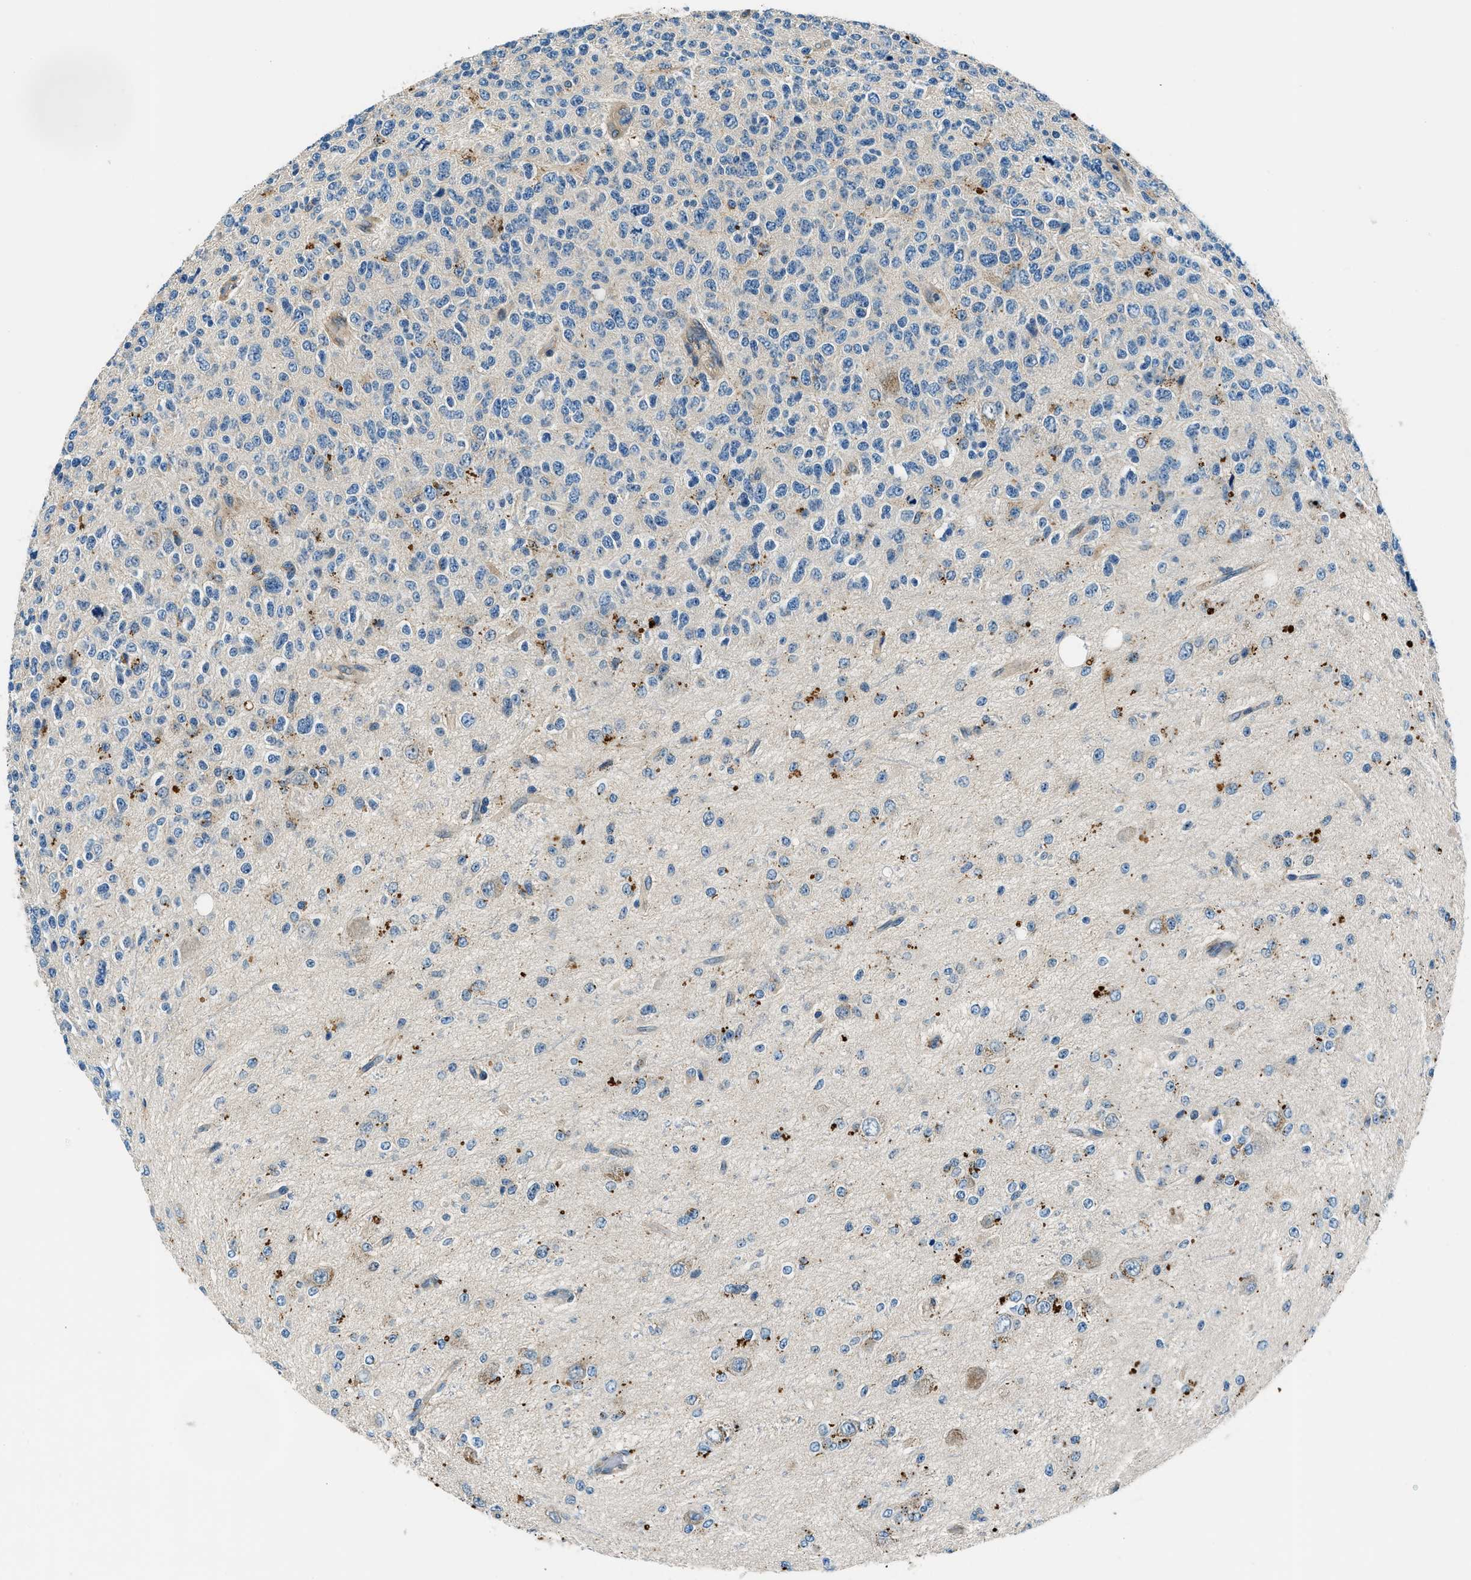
{"staining": {"intensity": "moderate", "quantity": "<25%", "location": "cytoplasmic/membranous"}, "tissue": "glioma", "cell_type": "Tumor cells", "image_type": "cancer", "snomed": [{"axis": "morphology", "description": "Glioma, malignant, High grade"}, {"axis": "topography", "description": "pancreas cauda"}], "caption": "The photomicrograph demonstrates staining of glioma, revealing moderate cytoplasmic/membranous protein expression (brown color) within tumor cells.", "gene": "SLC19A2", "patient": {"sex": "male", "age": 60}}